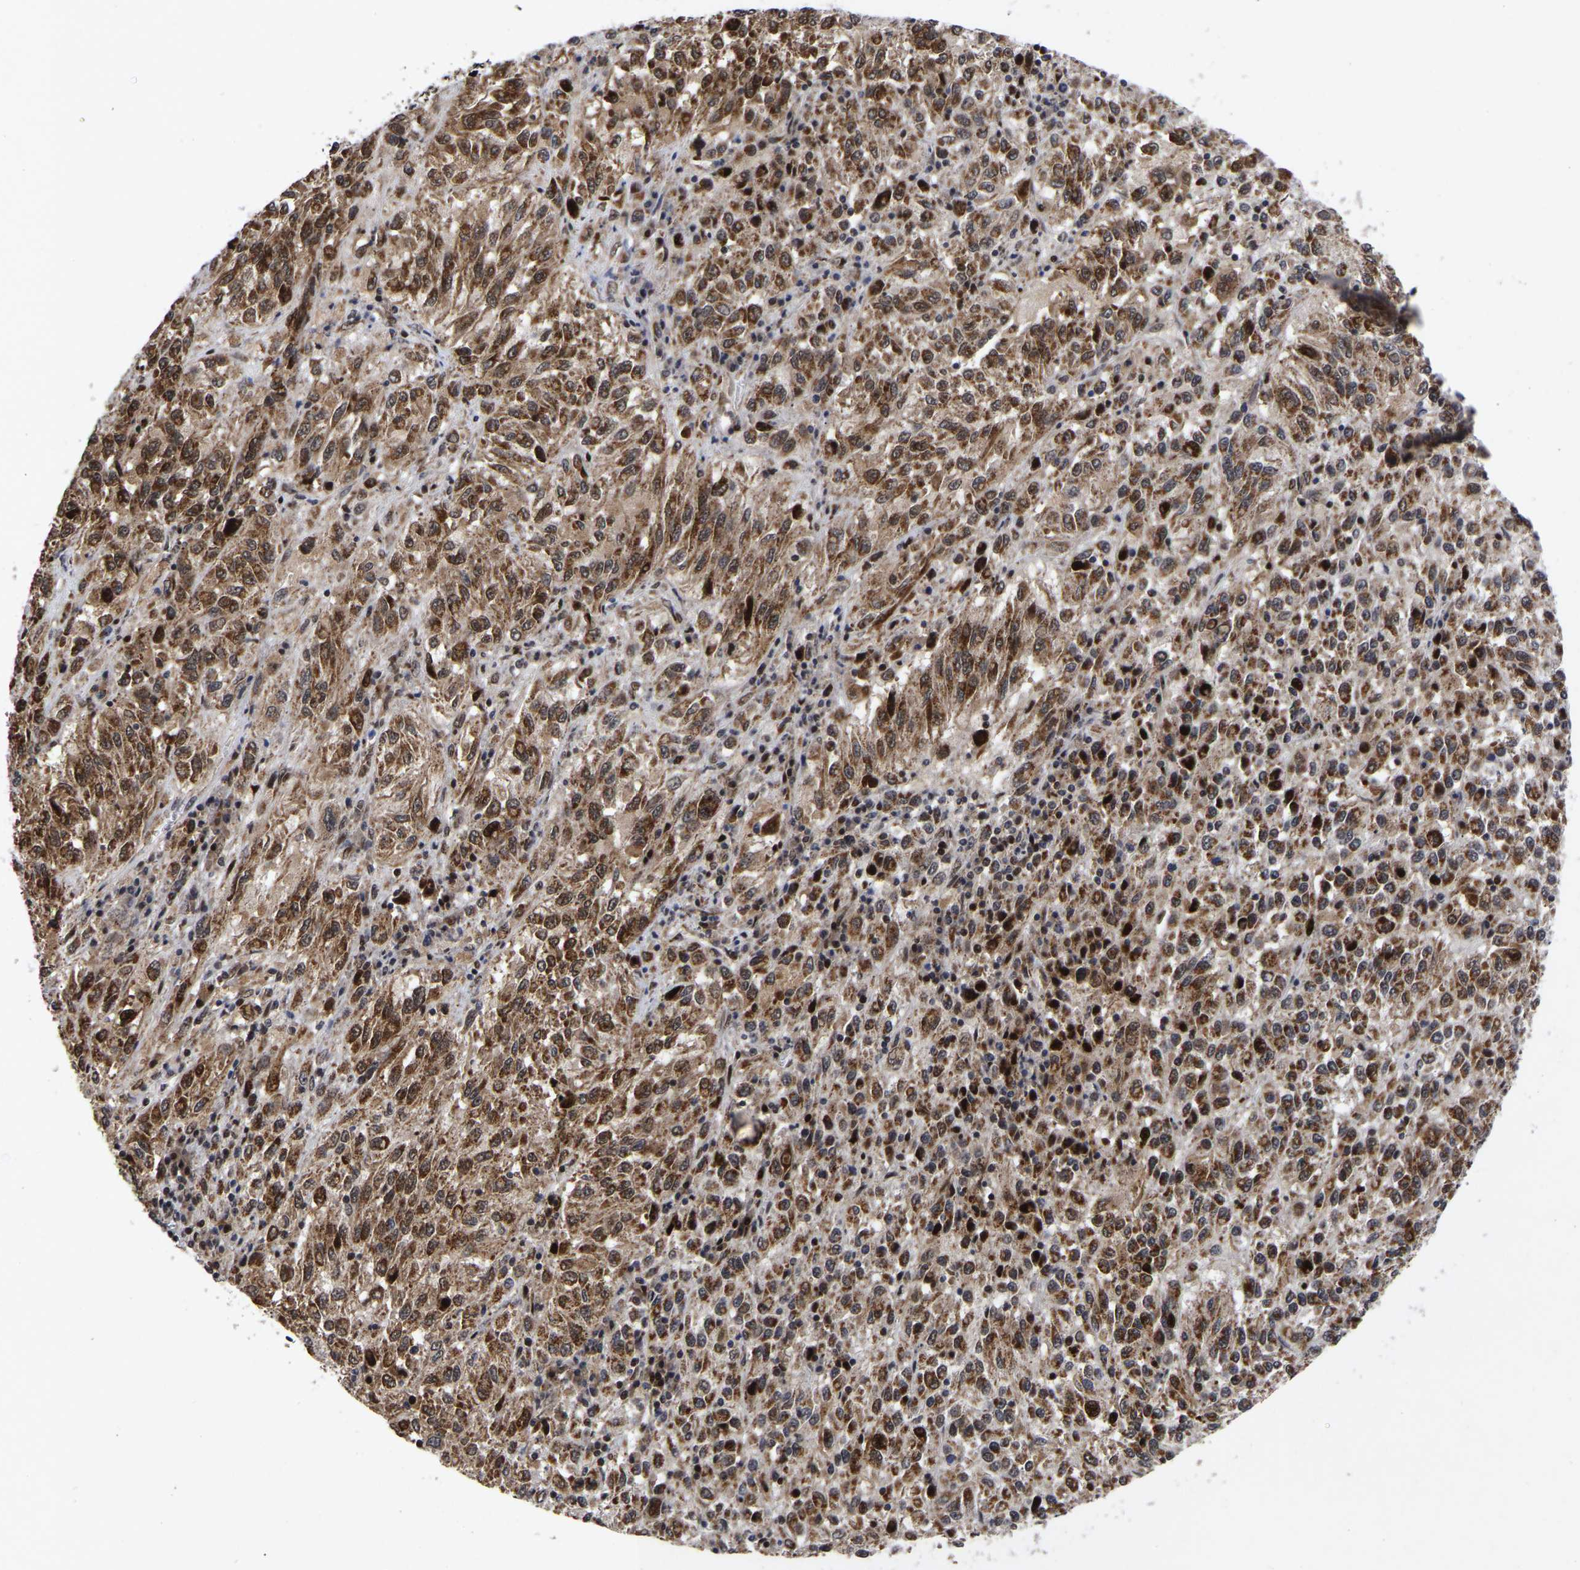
{"staining": {"intensity": "moderate", "quantity": ">75%", "location": "cytoplasmic/membranous,nuclear"}, "tissue": "melanoma", "cell_type": "Tumor cells", "image_type": "cancer", "snomed": [{"axis": "morphology", "description": "Malignant melanoma, Metastatic site"}, {"axis": "topography", "description": "Lung"}], "caption": "Human melanoma stained for a protein (brown) reveals moderate cytoplasmic/membranous and nuclear positive positivity in approximately >75% of tumor cells.", "gene": "JUNB", "patient": {"sex": "male", "age": 64}}